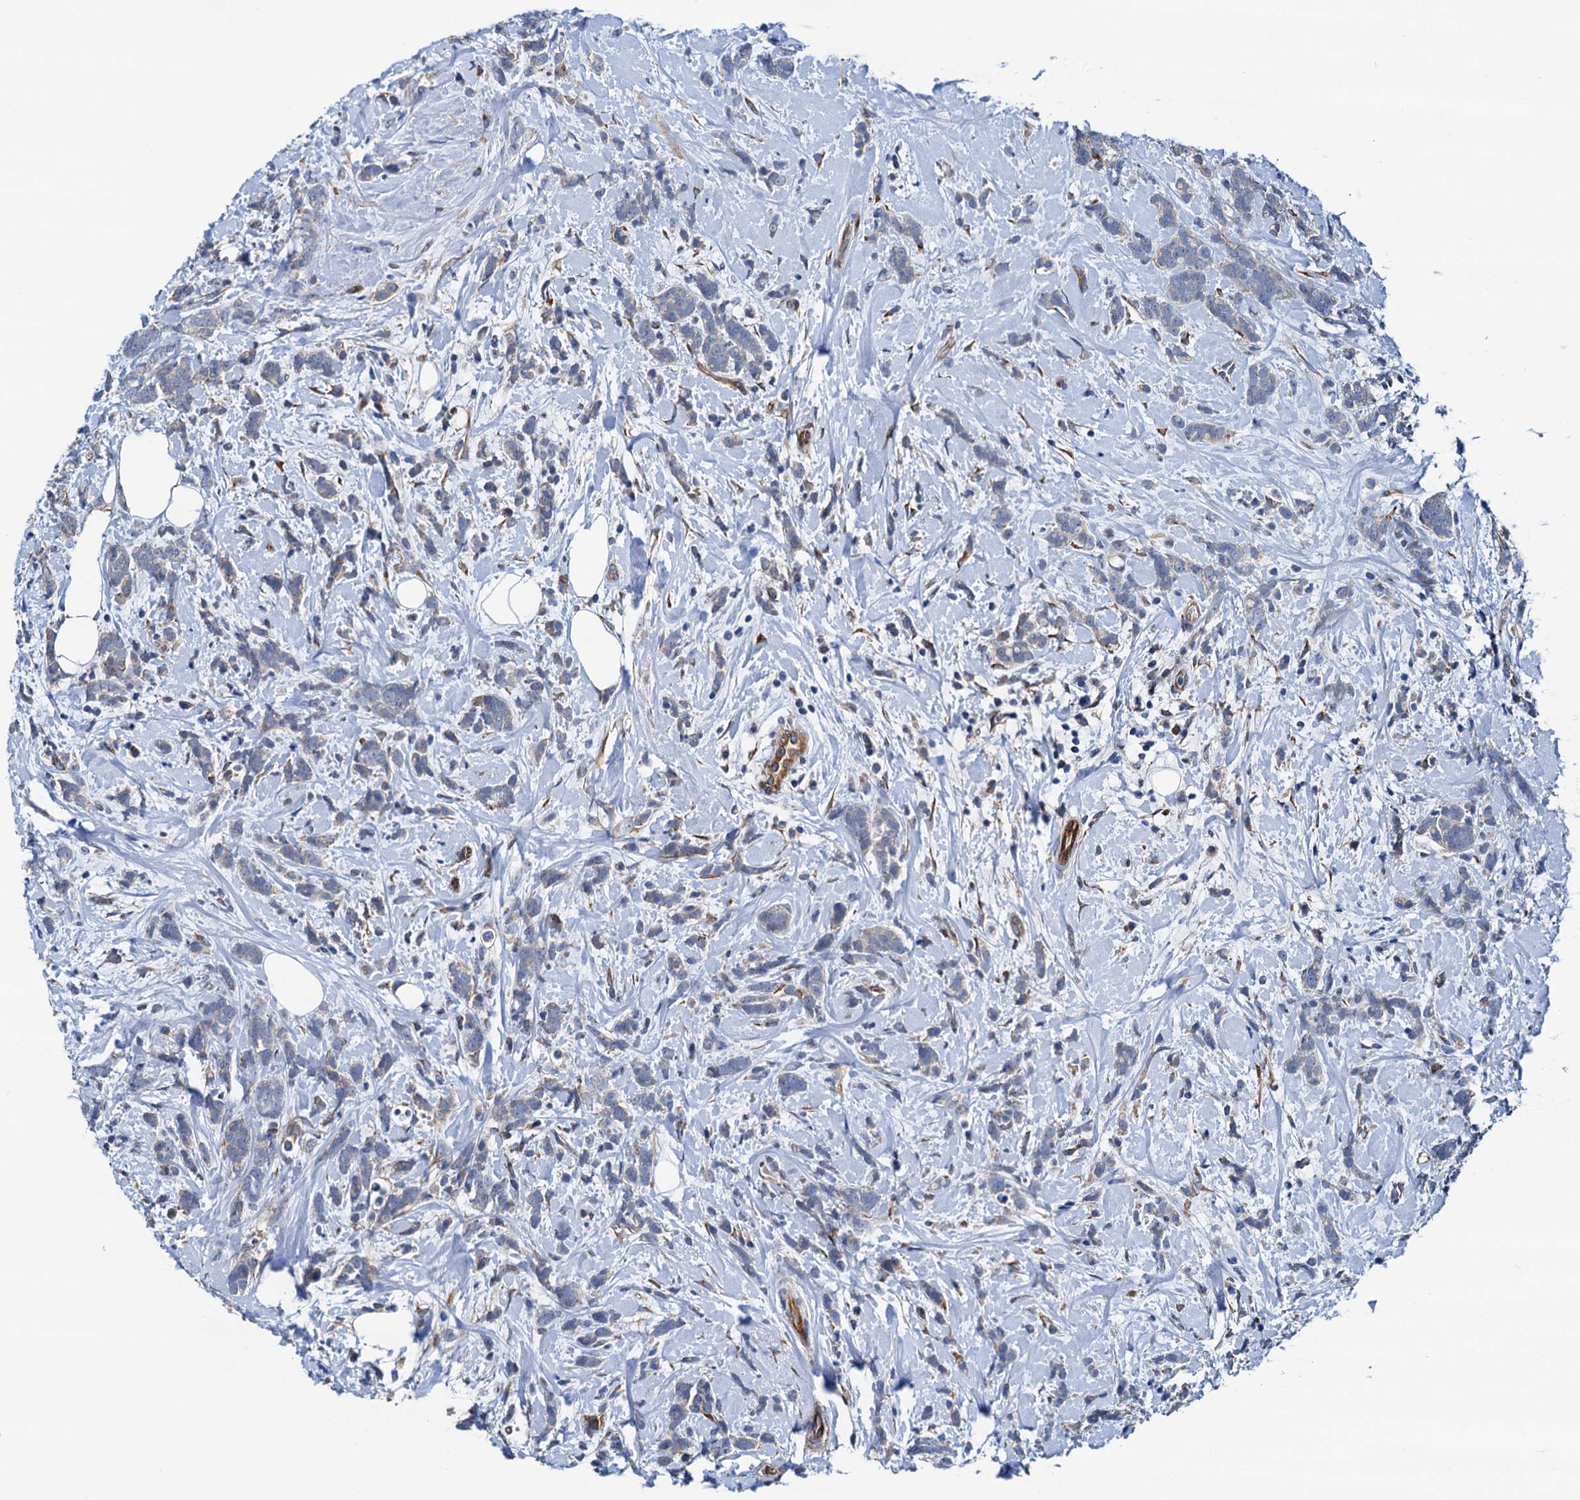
{"staining": {"intensity": "weak", "quantity": "25%-75%", "location": "cytoplasmic/membranous"}, "tissue": "breast cancer", "cell_type": "Tumor cells", "image_type": "cancer", "snomed": [{"axis": "morphology", "description": "Lobular carcinoma"}, {"axis": "topography", "description": "Breast"}], "caption": "The immunohistochemical stain highlights weak cytoplasmic/membranous positivity in tumor cells of breast cancer (lobular carcinoma) tissue.", "gene": "RASSF9", "patient": {"sex": "female", "age": 58}}